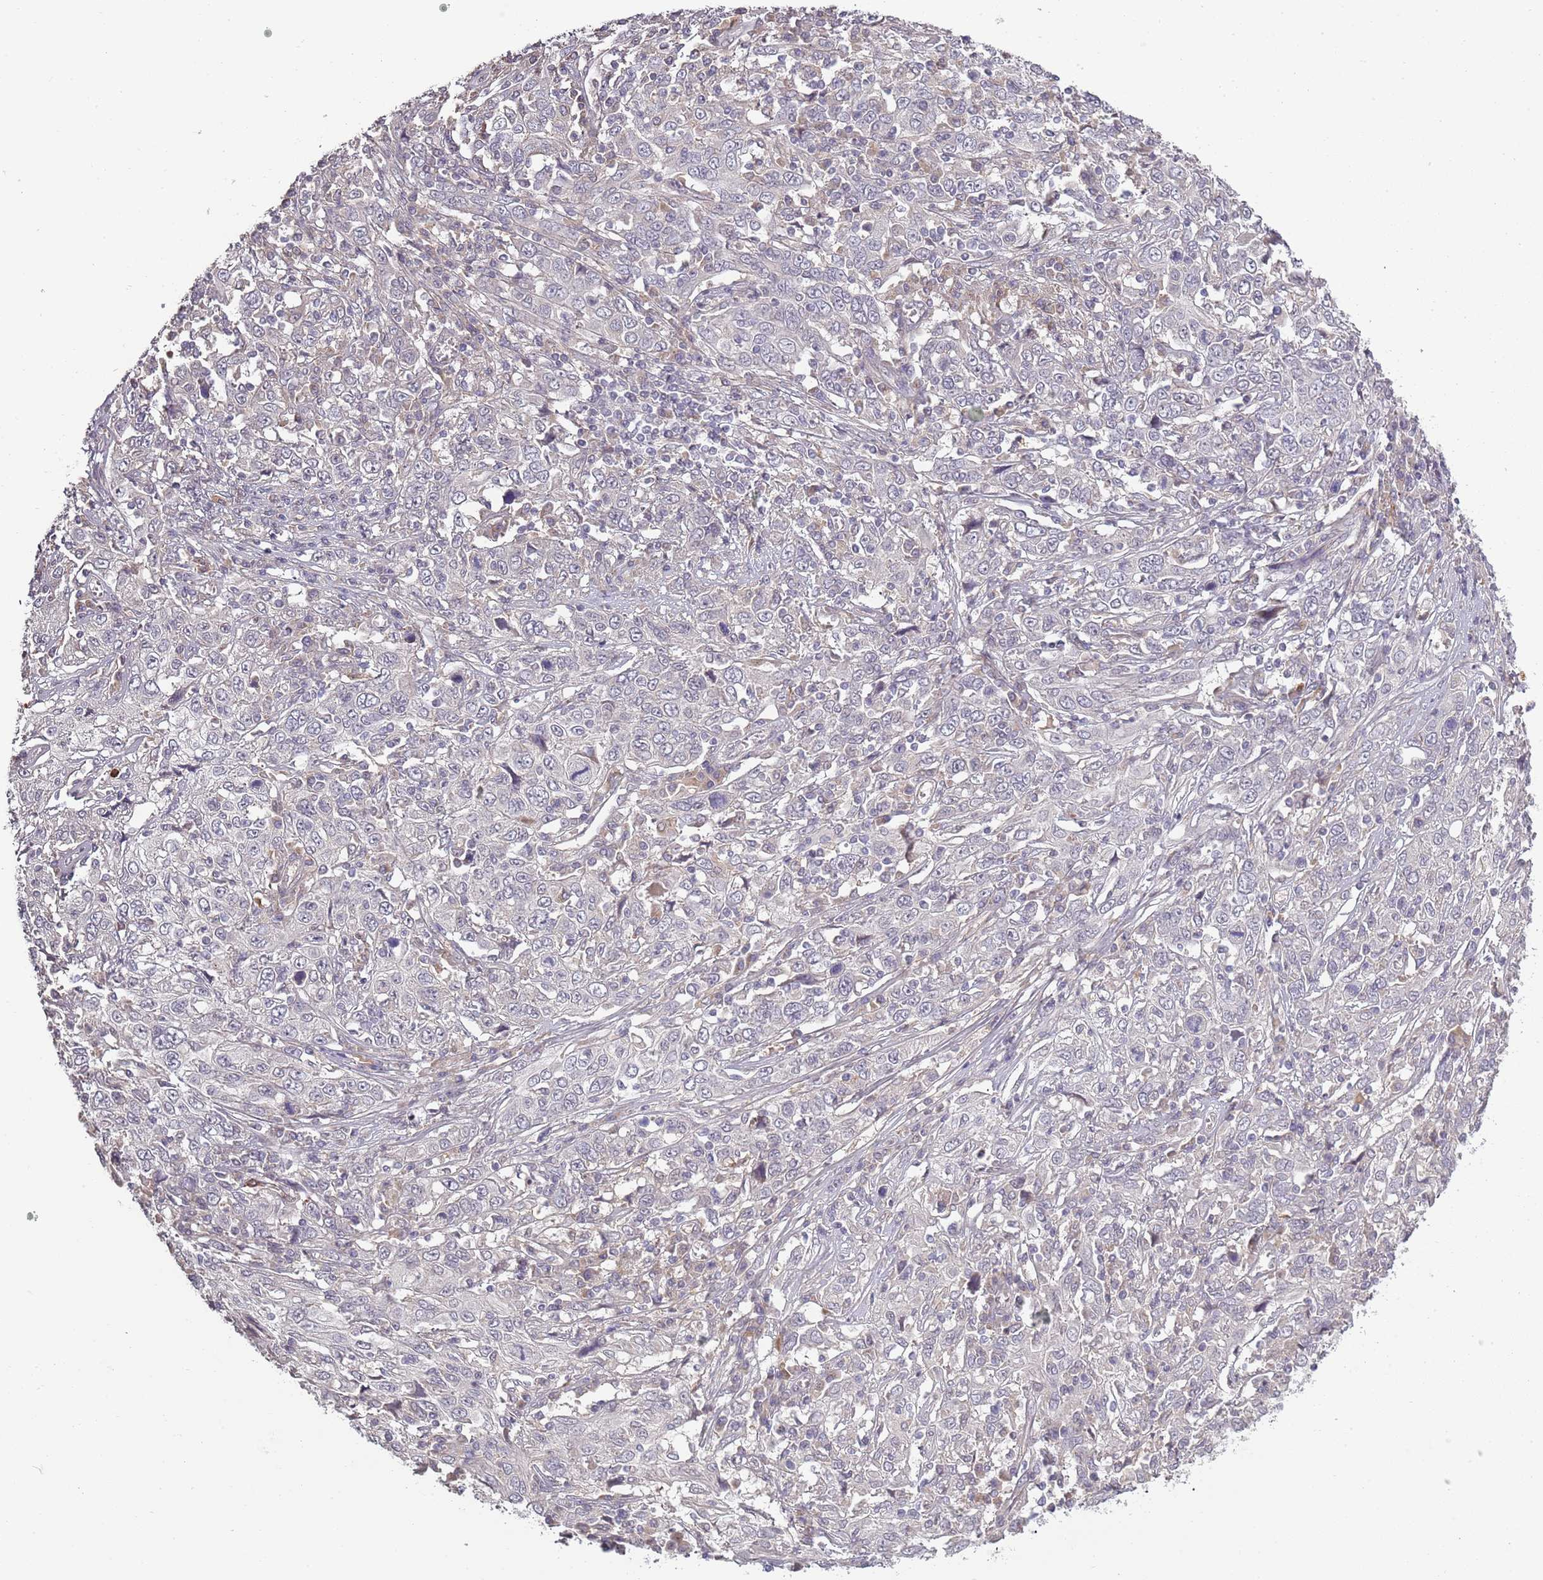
{"staining": {"intensity": "negative", "quantity": "none", "location": "none"}, "tissue": "cervical cancer", "cell_type": "Tumor cells", "image_type": "cancer", "snomed": [{"axis": "morphology", "description": "Squamous cell carcinoma, NOS"}, {"axis": "topography", "description": "Cervix"}], "caption": "Tumor cells show no significant positivity in cervical squamous cell carcinoma.", "gene": "CC2D2B", "patient": {"sex": "female", "age": 46}}